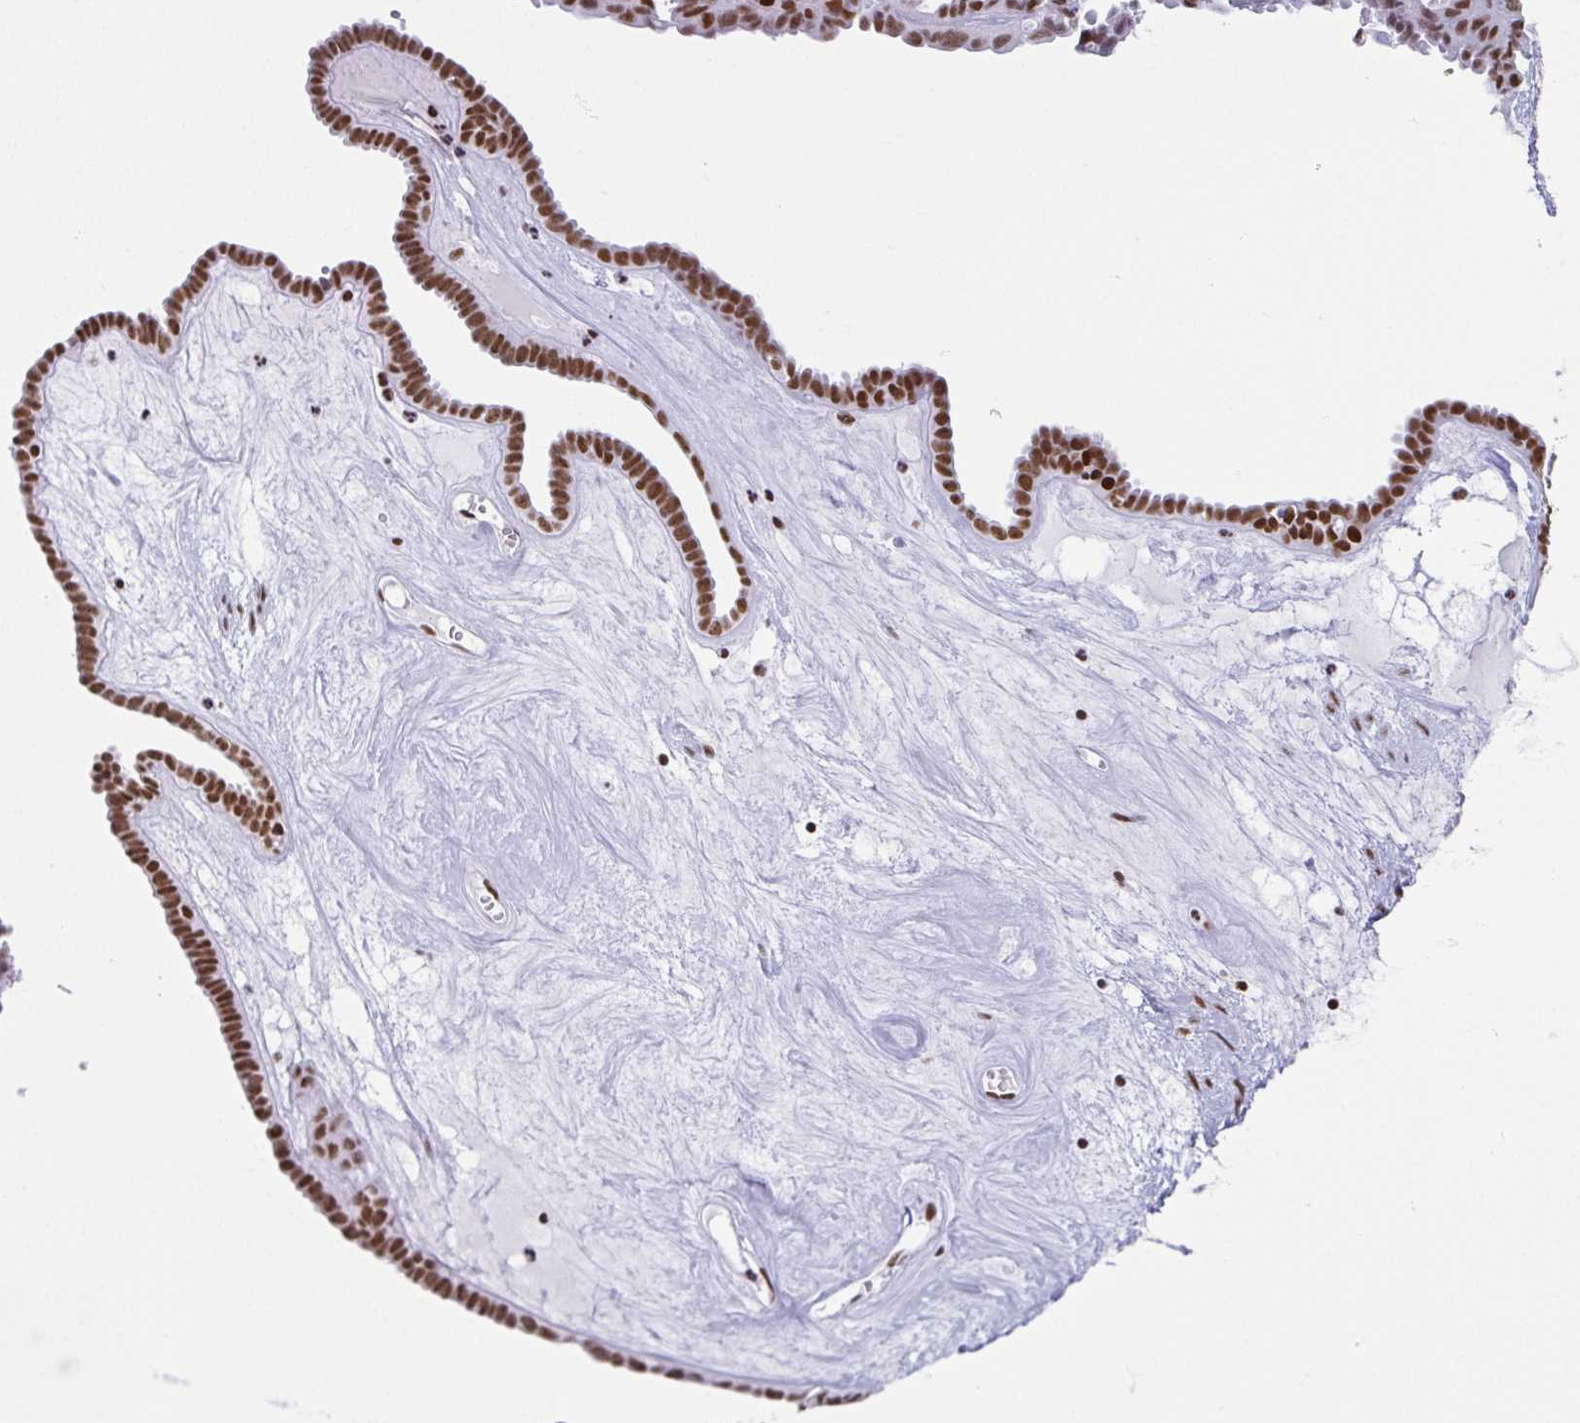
{"staining": {"intensity": "moderate", "quantity": ">75%", "location": "nuclear"}, "tissue": "ovarian cancer", "cell_type": "Tumor cells", "image_type": "cancer", "snomed": [{"axis": "morphology", "description": "Cystadenocarcinoma, serous, NOS"}, {"axis": "topography", "description": "Ovary"}], "caption": "IHC (DAB) staining of ovarian serous cystadenocarcinoma demonstrates moderate nuclear protein expression in approximately >75% of tumor cells.", "gene": "EWSR1", "patient": {"sex": "female", "age": 71}}